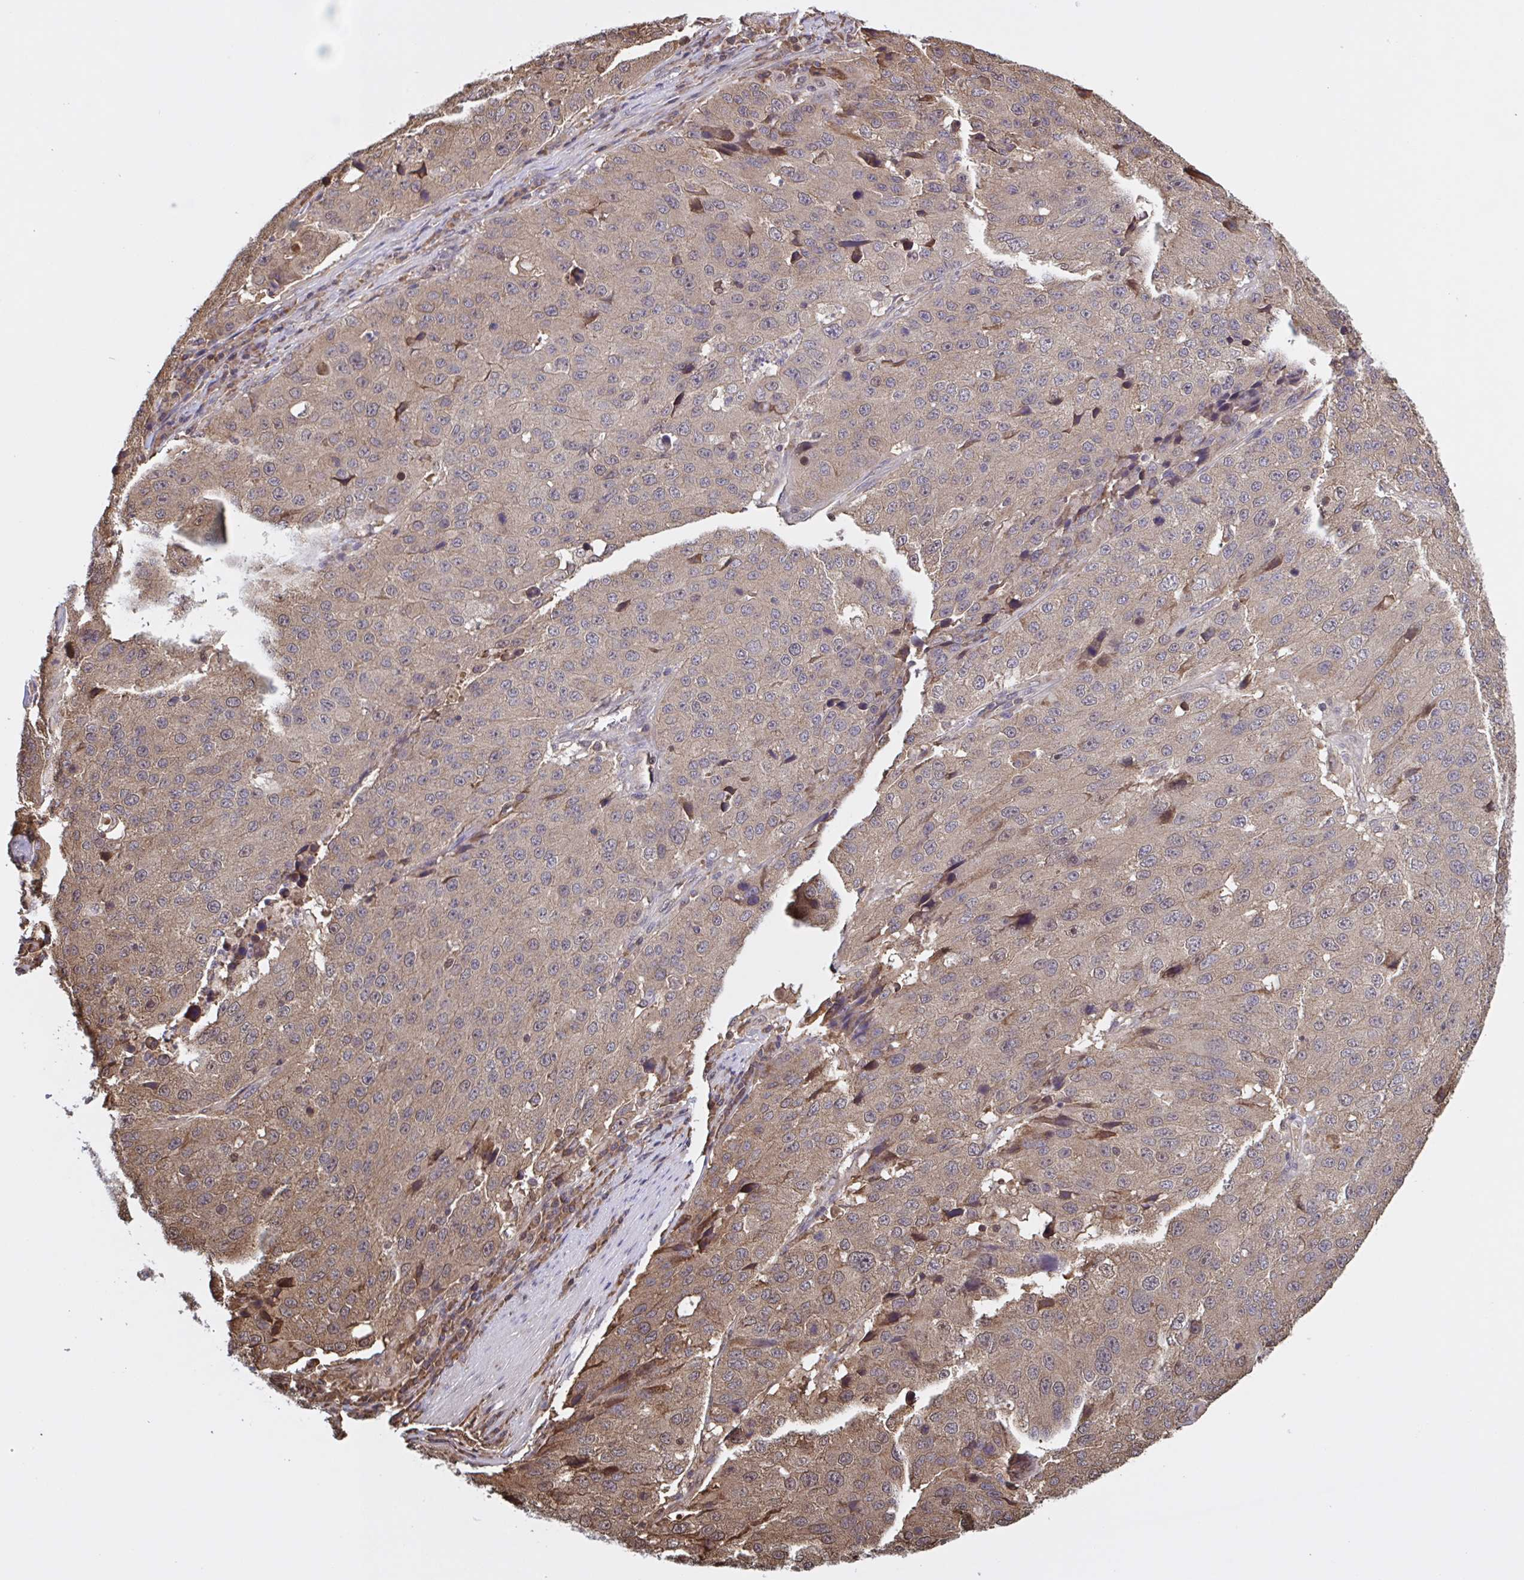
{"staining": {"intensity": "weak", "quantity": ">75%", "location": "cytoplasmic/membranous"}, "tissue": "stomach cancer", "cell_type": "Tumor cells", "image_type": "cancer", "snomed": [{"axis": "morphology", "description": "Adenocarcinoma, NOS"}, {"axis": "topography", "description": "Stomach"}], "caption": "Brown immunohistochemical staining in stomach cancer reveals weak cytoplasmic/membranous positivity in approximately >75% of tumor cells. The staining was performed using DAB (3,3'-diaminobenzidine) to visualize the protein expression in brown, while the nuclei were stained in blue with hematoxylin (Magnification: 20x).", "gene": "SEC63", "patient": {"sex": "male", "age": 71}}